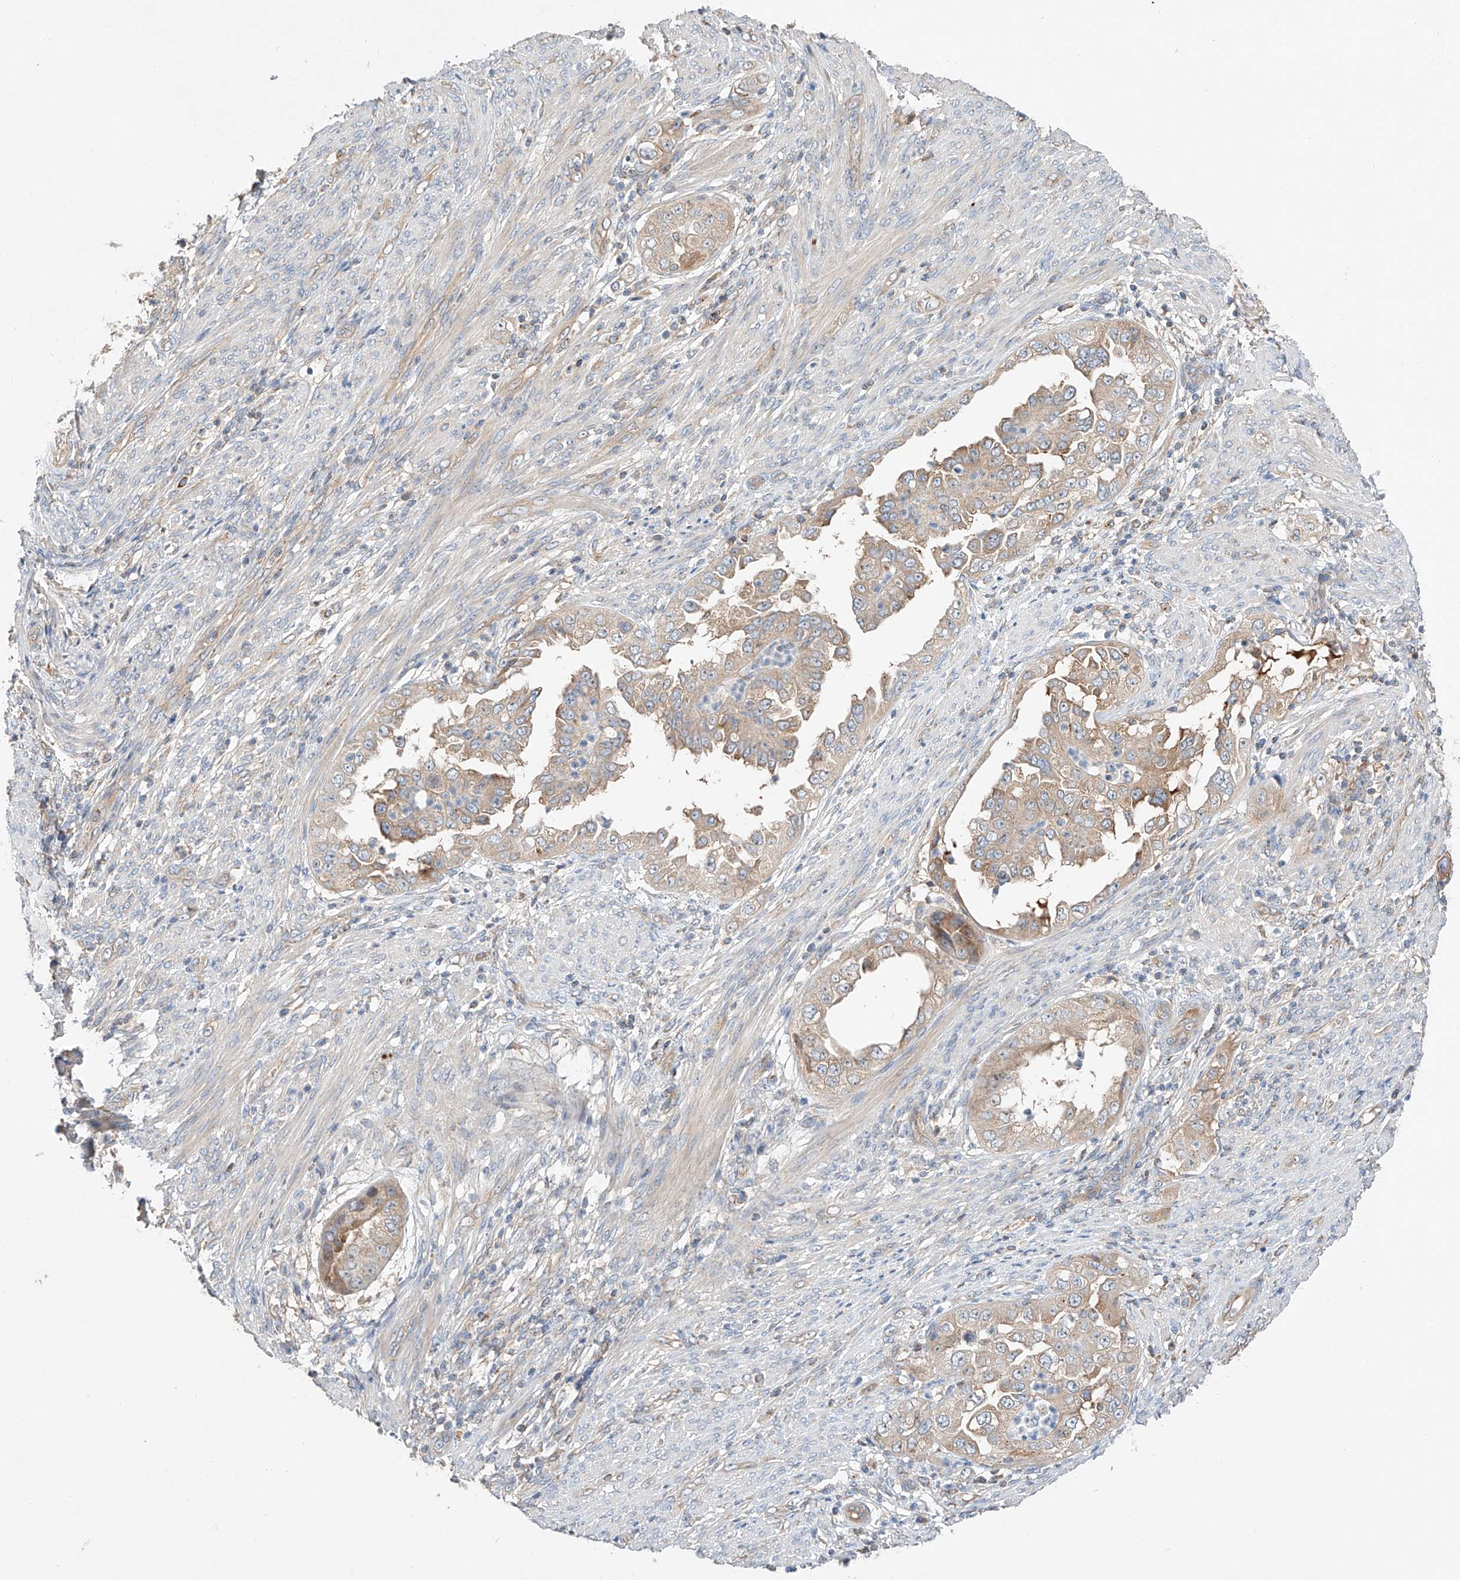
{"staining": {"intensity": "weak", "quantity": ">75%", "location": "cytoplasmic/membranous"}, "tissue": "endometrial cancer", "cell_type": "Tumor cells", "image_type": "cancer", "snomed": [{"axis": "morphology", "description": "Adenocarcinoma, NOS"}, {"axis": "topography", "description": "Endometrium"}], "caption": "Tumor cells demonstrate weak cytoplasmic/membranous positivity in about >75% of cells in endometrial adenocarcinoma.", "gene": "RUSC1", "patient": {"sex": "female", "age": 85}}